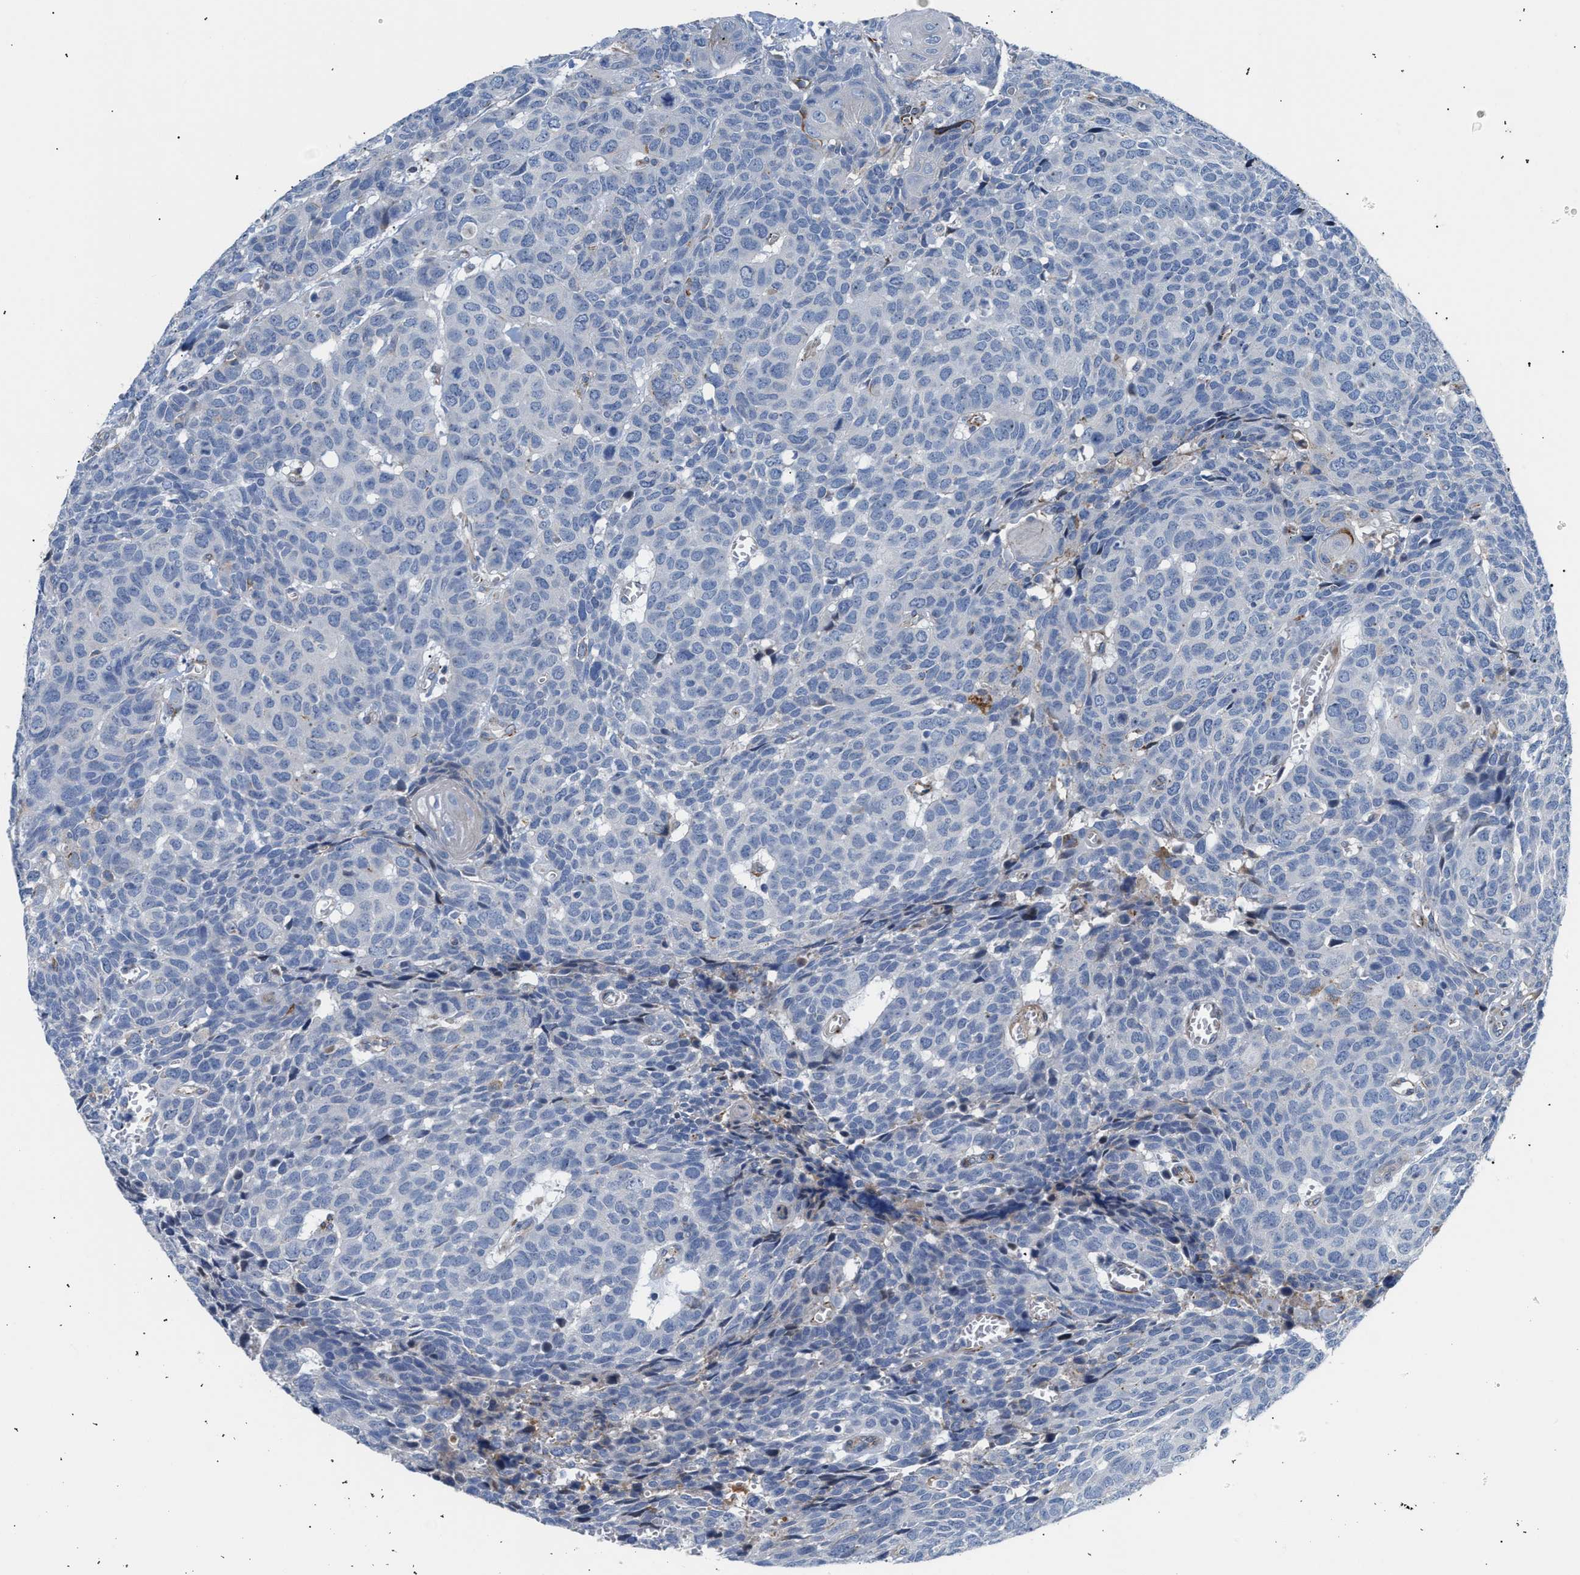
{"staining": {"intensity": "negative", "quantity": "none", "location": "none"}, "tissue": "head and neck cancer", "cell_type": "Tumor cells", "image_type": "cancer", "snomed": [{"axis": "morphology", "description": "Squamous cell carcinoma, NOS"}, {"axis": "topography", "description": "Head-Neck"}], "caption": "The immunohistochemistry (IHC) histopathology image has no significant staining in tumor cells of squamous cell carcinoma (head and neck) tissue.", "gene": "TFPI", "patient": {"sex": "male", "age": 66}}